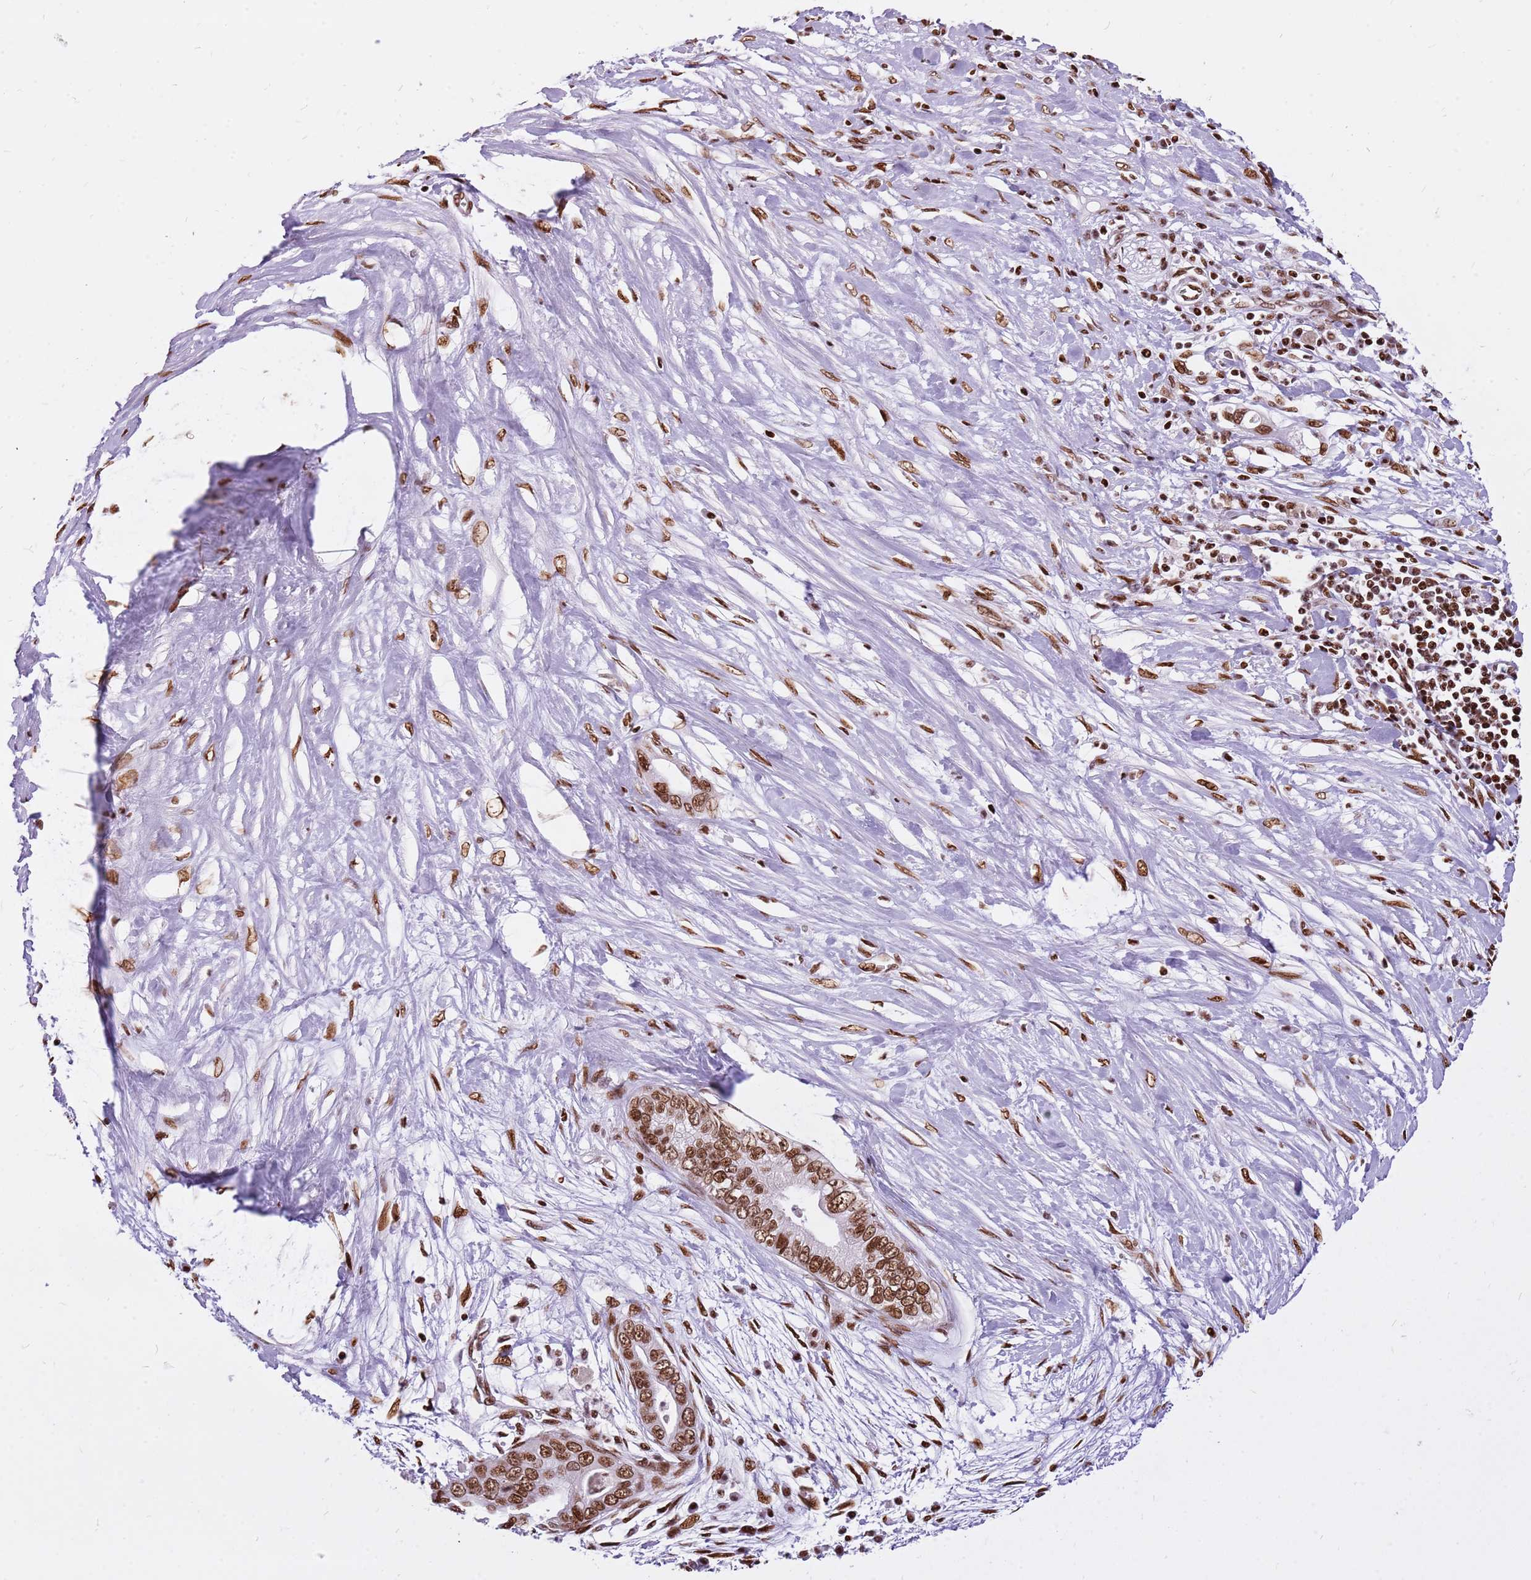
{"staining": {"intensity": "strong", "quantity": ">75%", "location": "nuclear"}, "tissue": "pancreatic cancer", "cell_type": "Tumor cells", "image_type": "cancer", "snomed": [{"axis": "morphology", "description": "Adenocarcinoma, NOS"}, {"axis": "topography", "description": "Pancreas"}], "caption": "Pancreatic cancer stained with IHC shows strong nuclear staining in approximately >75% of tumor cells.", "gene": "WASHC4", "patient": {"sex": "male", "age": 75}}